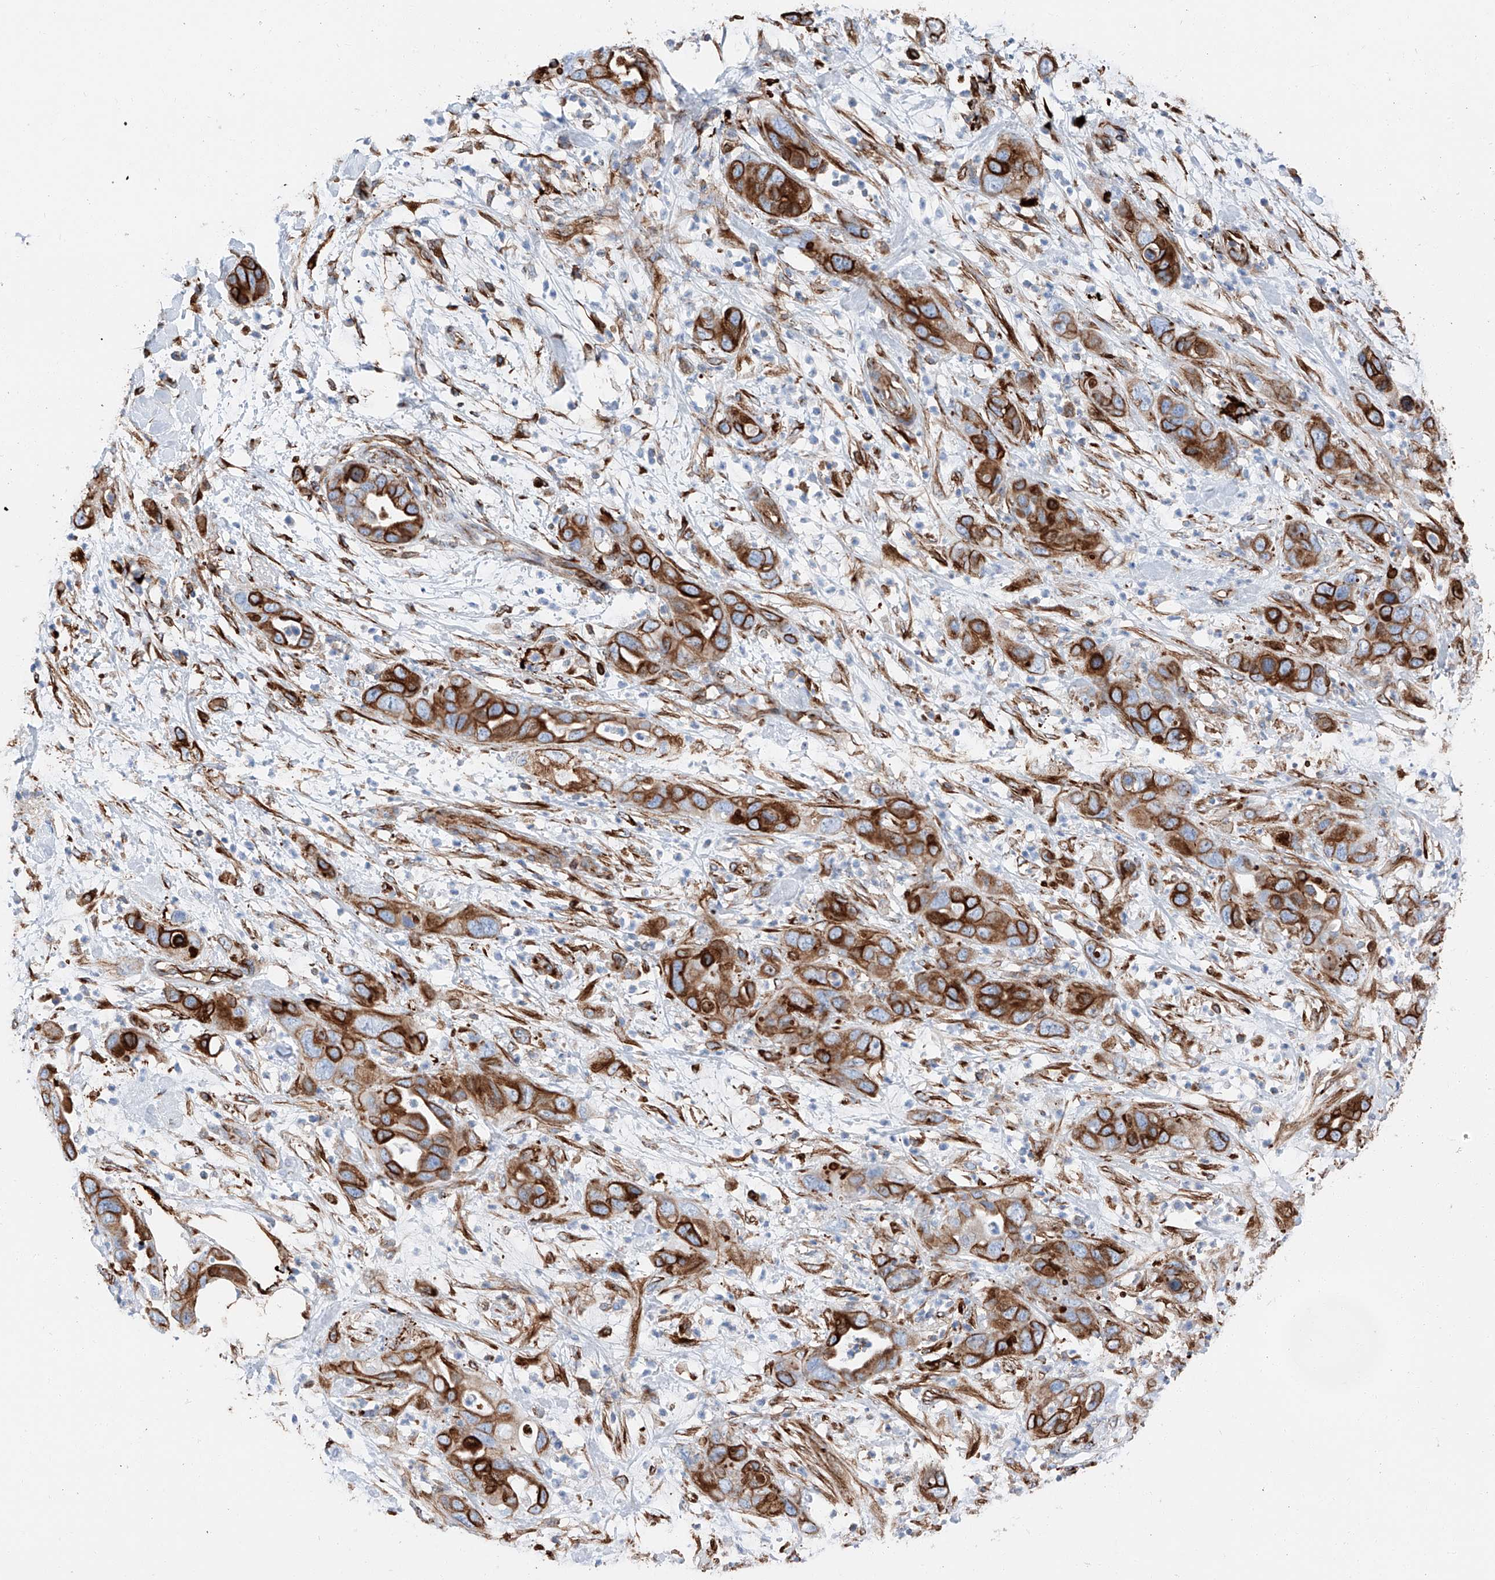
{"staining": {"intensity": "strong", "quantity": ">75%", "location": "cytoplasmic/membranous"}, "tissue": "pancreatic cancer", "cell_type": "Tumor cells", "image_type": "cancer", "snomed": [{"axis": "morphology", "description": "Adenocarcinoma, NOS"}, {"axis": "topography", "description": "Pancreas"}], "caption": "Adenocarcinoma (pancreatic) was stained to show a protein in brown. There is high levels of strong cytoplasmic/membranous expression in about >75% of tumor cells.", "gene": "ZNF804A", "patient": {"sex": "female", "age": 71}}